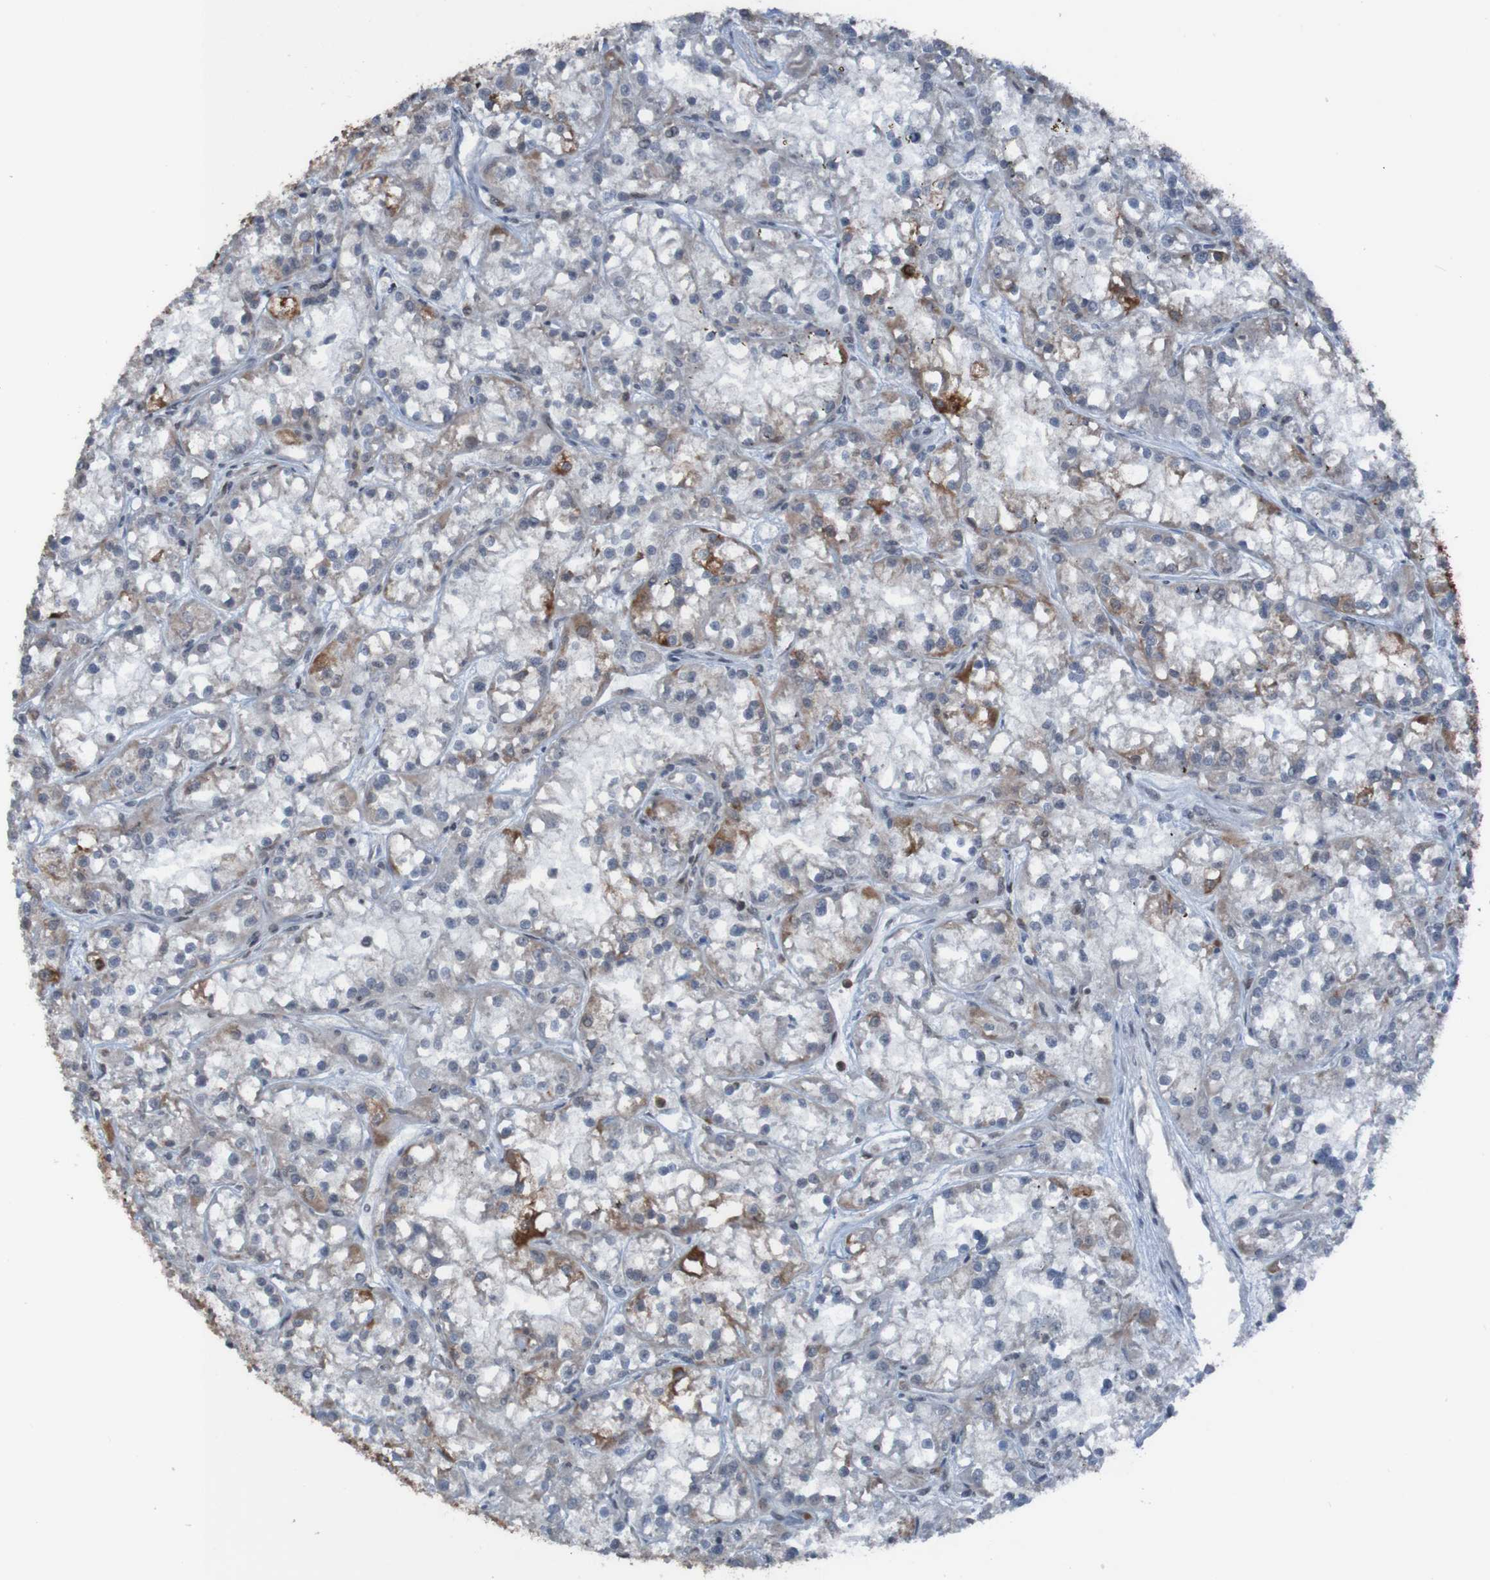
{"staining": {"intensity": "moderate", "quantity": ">75%", "location": "cytoplasmic/membranous,nuclear"}, "tissue": "renal cancer", "cell_type": "Tumor cells", "image_type": "cancer", "snomed": [{"axis": "morphology", "description": "Adenocarcinoma, NOS"}, {"axis": "topography", "description": "Kidney"}], "caption": "Immunohistochemical staining of human adenocarcinoma (renal) shows moderate cytoplasmic/membranous and nuclear protein staining in about >75% of tumor cells.", "gene": "PHF2", "patient": {"sex": "female", "age": 52}}